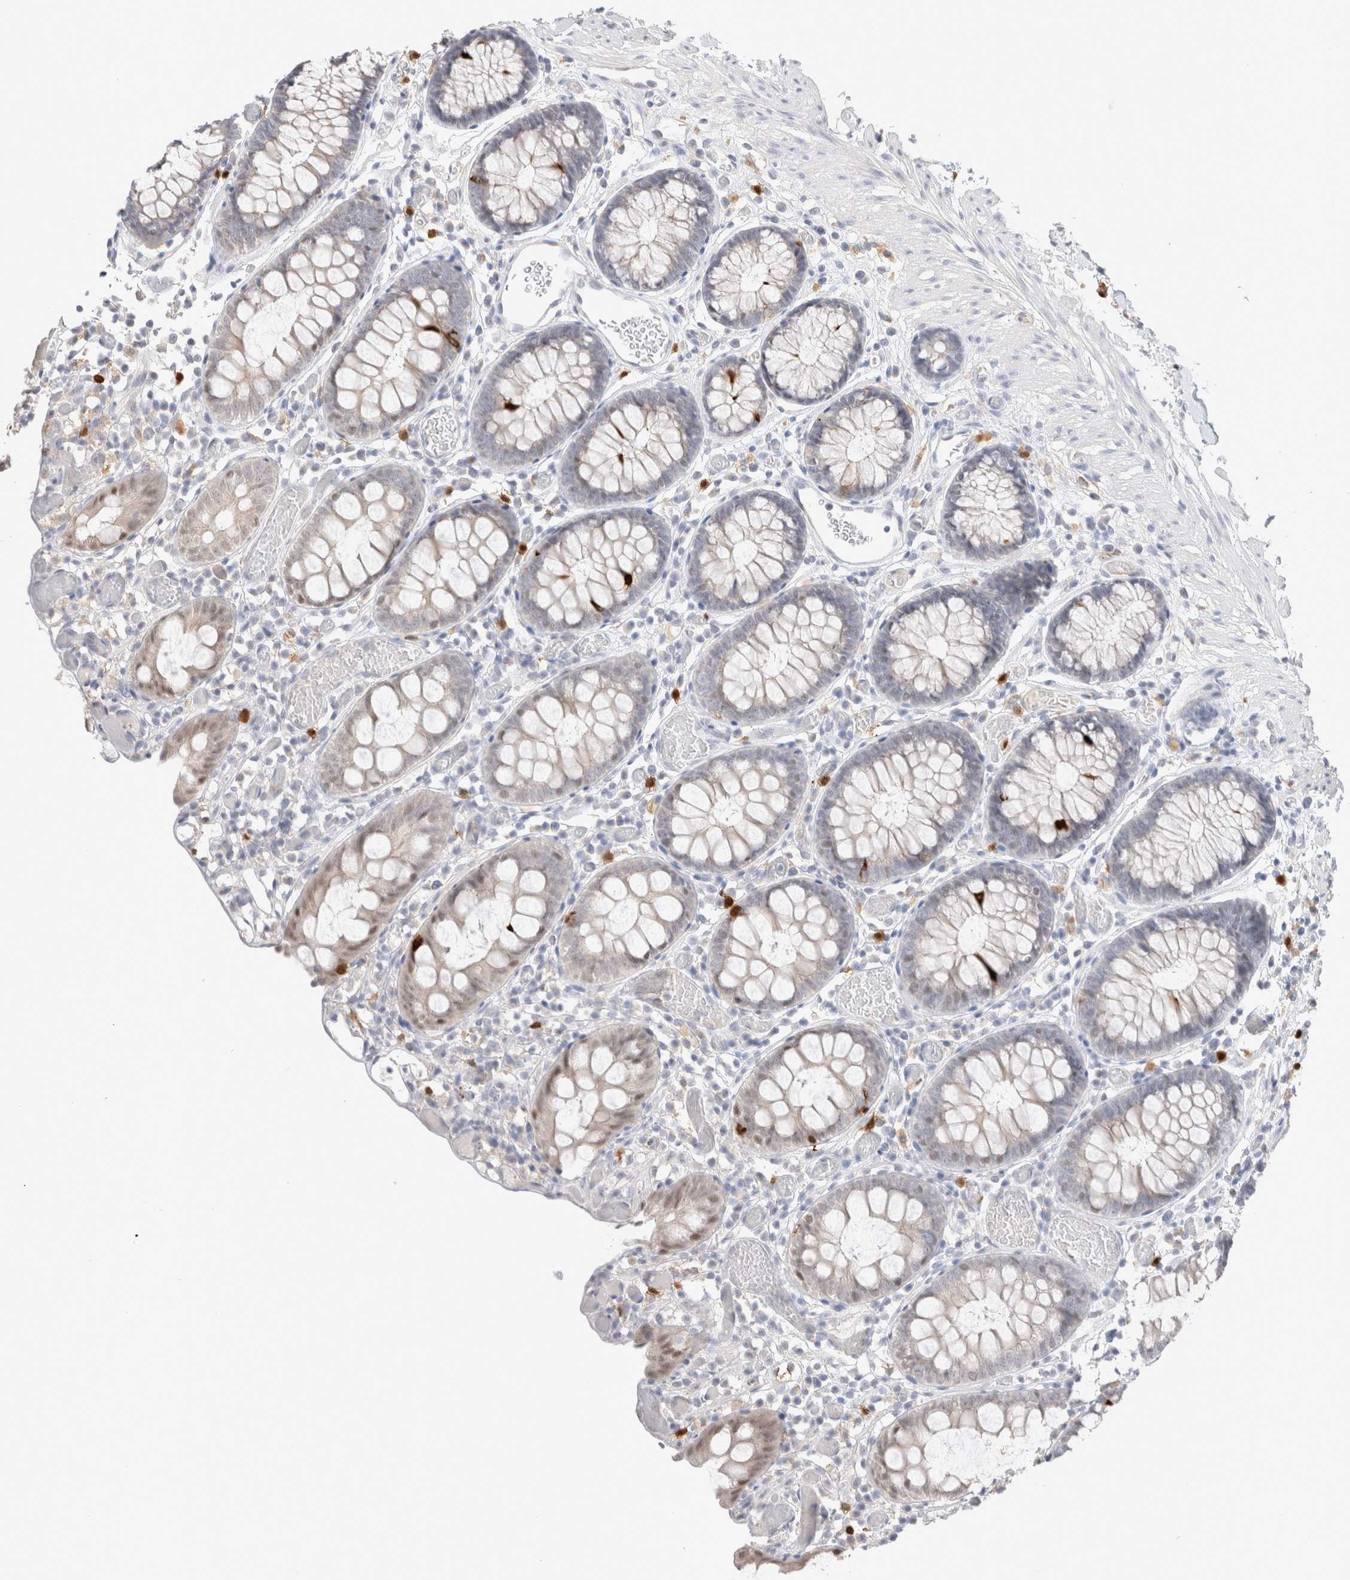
{"staining": {"intensity": "negative", "quantity": "none", "location": "none"}, "tissue": "colon", "cell_type": "Endothelial cells", "image_type": "normal", "snomed": [{"axis": "morphology", "description": "Normal tissue, NOS"}, {"axis": "topography", "description": "Colon"}], "caption": "Endothelial cells show no significant positivity in unremarkable colon. (DAB (3,3'-diaminobenzidine) immunohistochemistry with hematoxylin counter stain).", "gene": "HPGDS", "patient": {"sex": "male", "age": 14}}